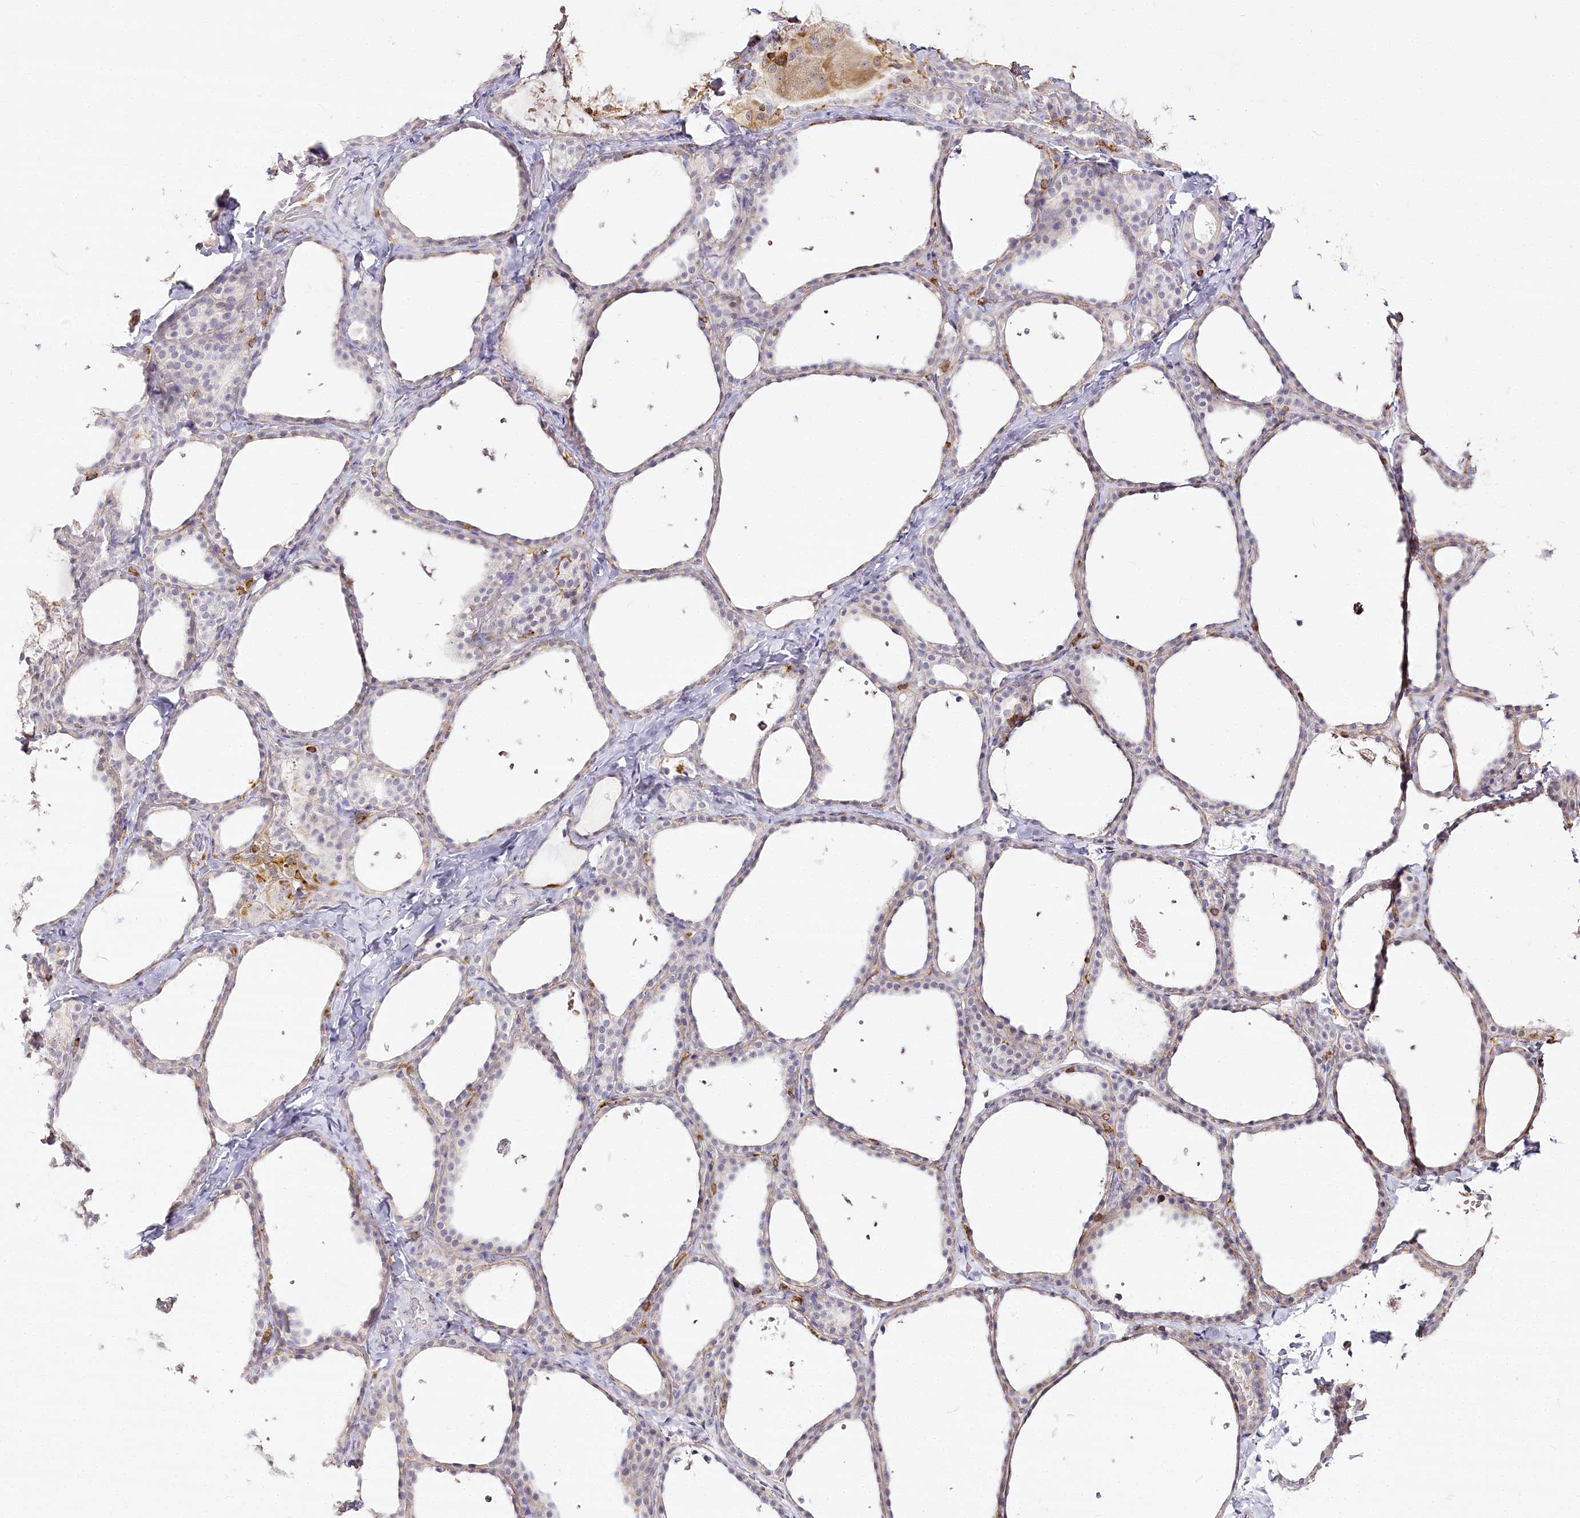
{"staining": {"intensity": "negative", "quantity": "none", "location": "none"}, "tissue": "thyroid gland", "cell_type": "Glandular cells", "image_type": "normal", "snomed": [{"axis": "morphology", "description": "Normal tissue, NOS"}, {"axis": "topography", "description": "Thyroid gland"}], "caption": "This is a histopathology image of IHC staining of benign thyroid gland, which shows no positivity in glandular cells. (Immunohistochemistry (ihc), brightfield microscopy, high magnification).", "gene": "DOCK2", "patient": {"sex": "female", "age": 44}}